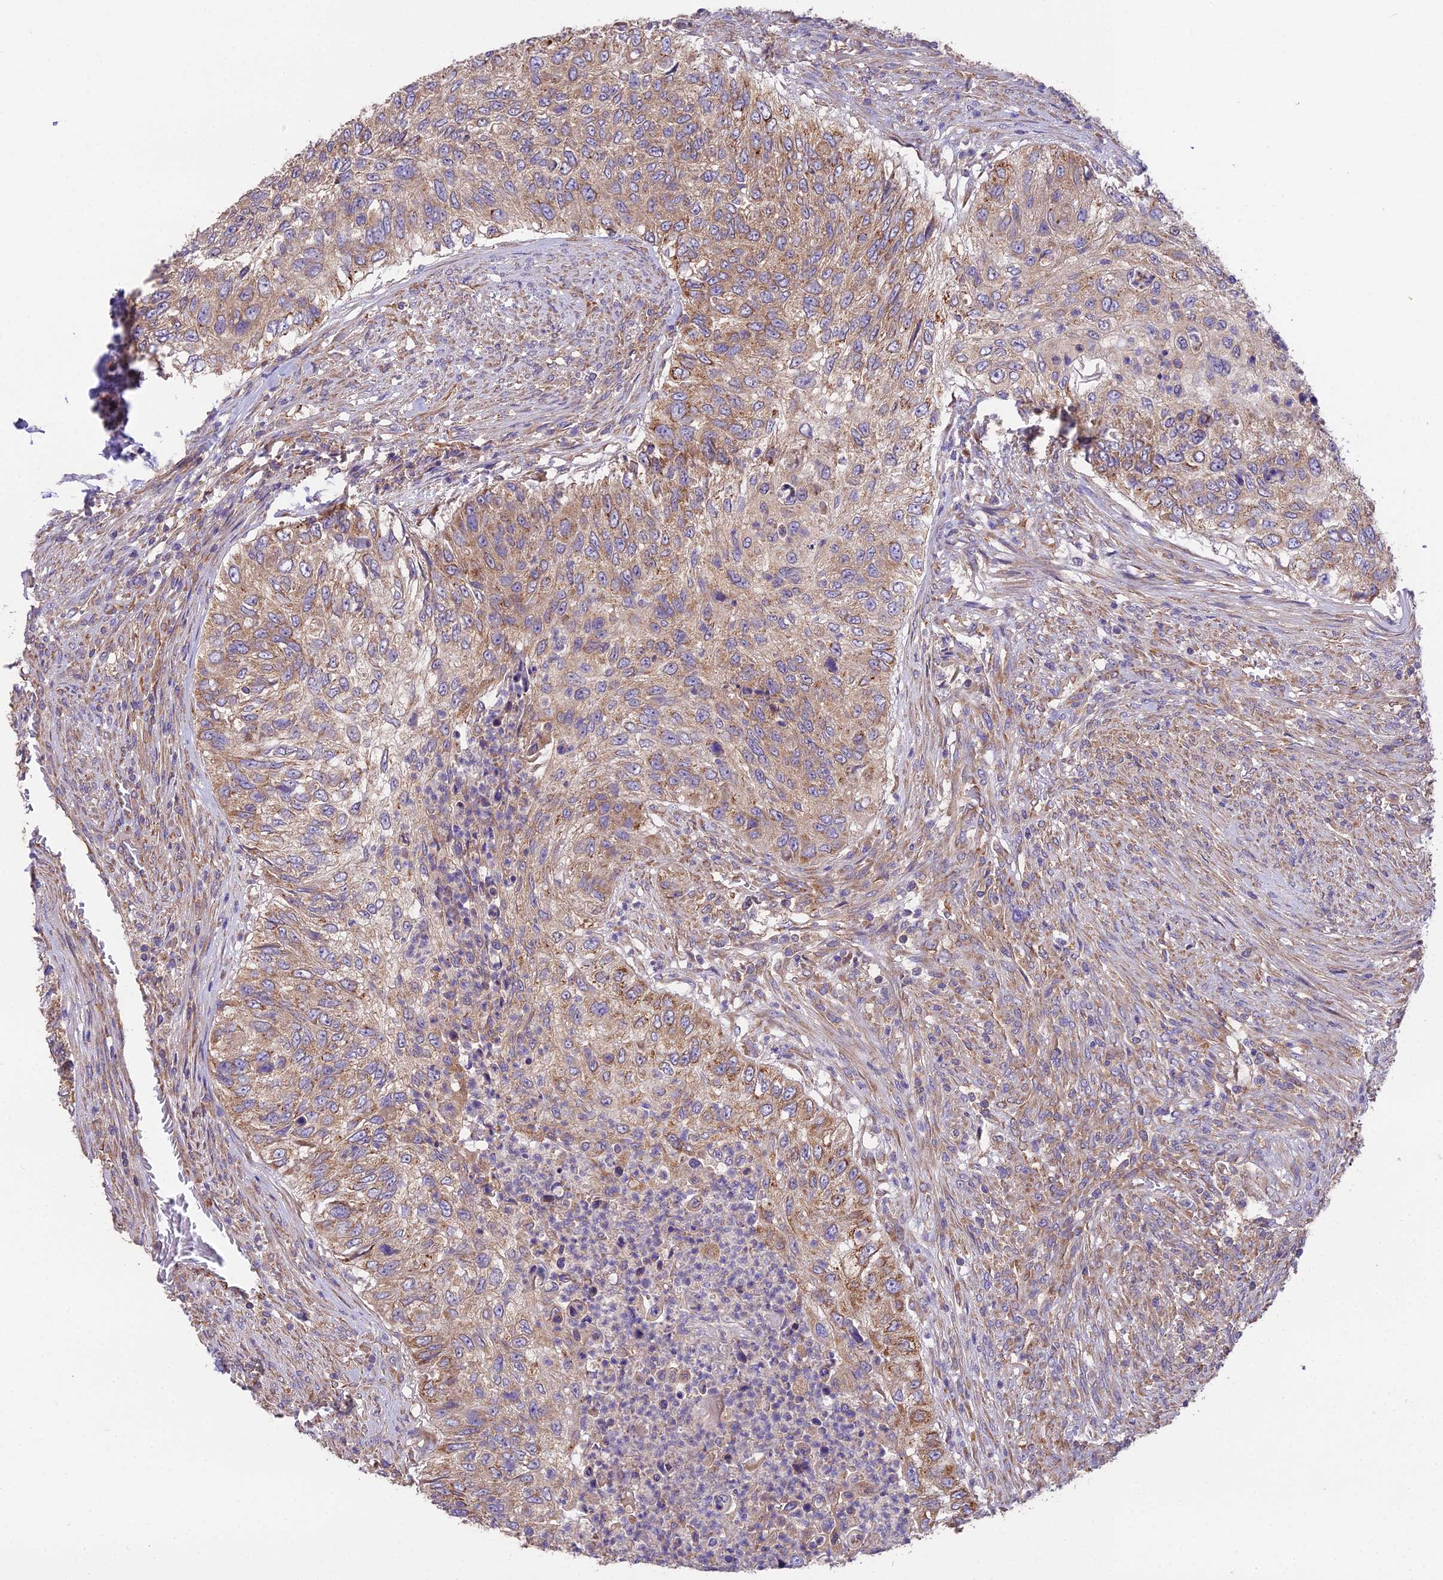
{"staining": {"intensity": "moderate", "quantity": ">75%", "location": "cytoplasmic/membranous"}, "tissue": "urothelial cancer", "cell_type": "Tumor cells", "image_type": "cancer", "snomed": [{"axis": "morphology", "description": "Urothelial carcinoma, High grade"}, {"axis": "topography", "description": "Urinary bladder"}], "caption": "Immunohistochemical staining of urothelial cancer demonstrates medium levels of moderate cytoplasmic/membranous staining in approximately >75% of tumor cells.", "gene": "BLOC1S4", "patient": {"sex": "female", "age": 60}}